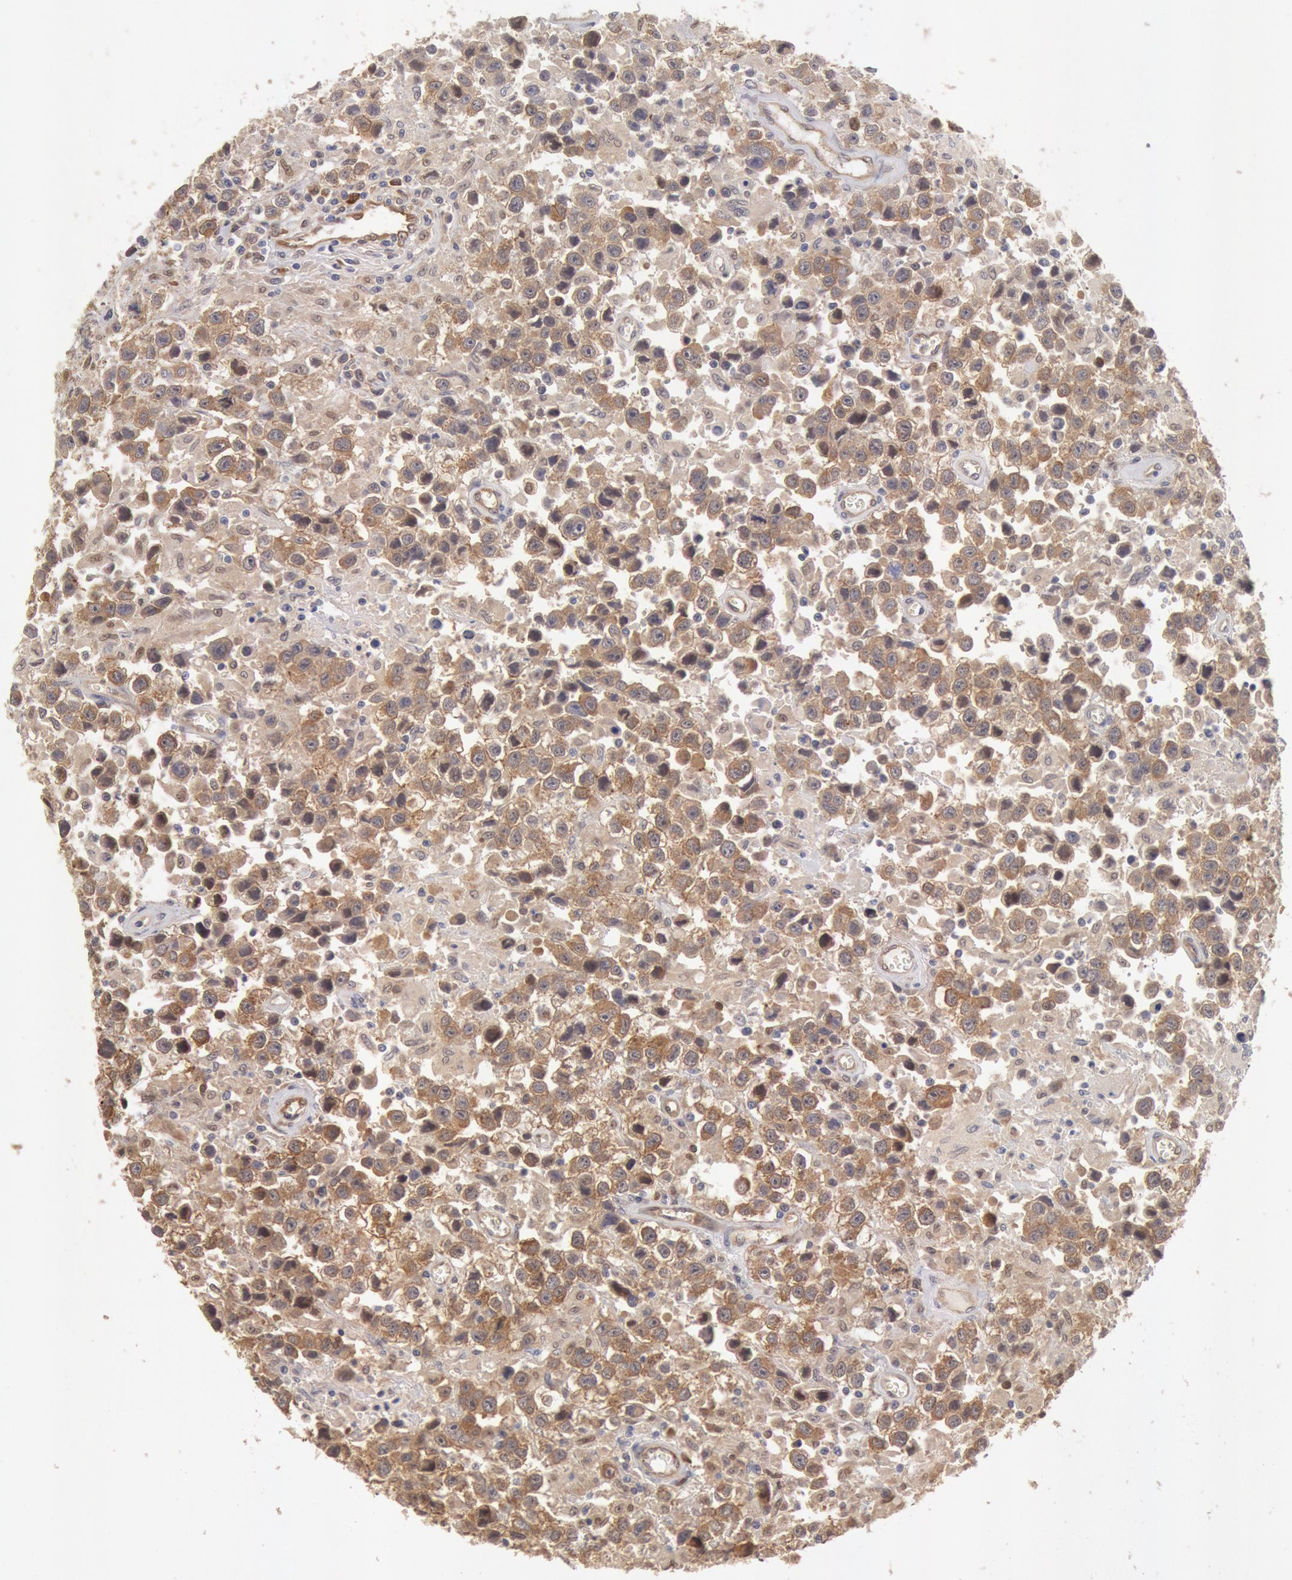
{"staining": {"intensity": "moderate", "quantity": ">75%", "location": "cytoplasmic/membranous"}, "tissue": "testis cancer", "cell_type": "Tumor cells", "image_type": "cancer", "snomed": [{"axis": "morphology", "description": "Seminoma, NOS"}, {"axis": "topography", "description": "Testis"}], "caption": "Tumor cells show moderate cytoplasmic/membranous staining in about >75% of cells in testis cancer.", "gene": "DNAJA1", "patient": {"sex": "male", "age": 43}}